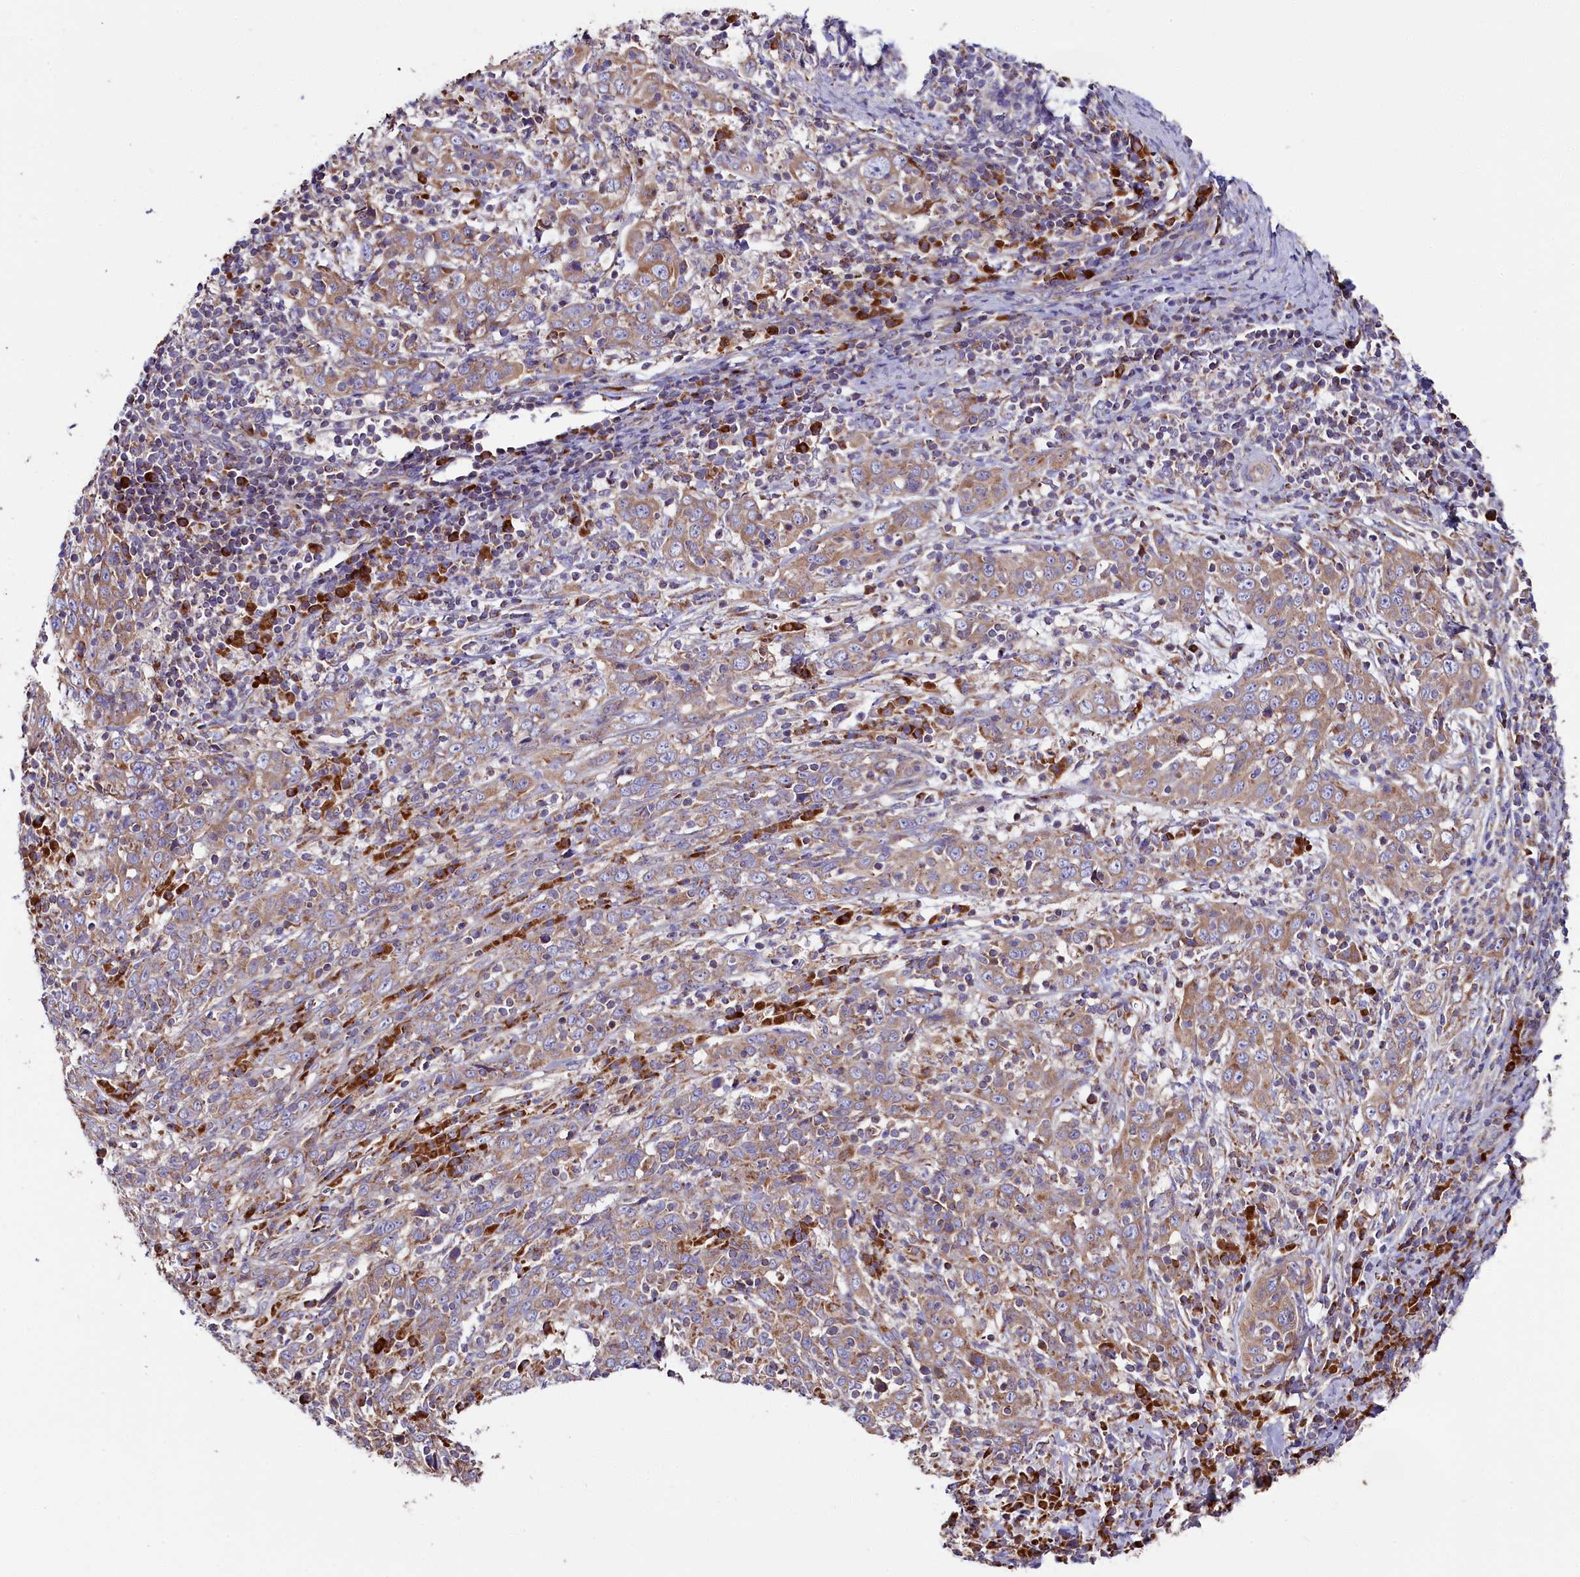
{"staining": {"intensity": "weak", "quantity": ">75%", "location": "cytoplasmic/membranous"}, "tissue": "cervical cancer", "cell_type": "Tumor cells", "image_type": "cancer", "snomed": [{"axis": "morphology", "description": "Squamous cell carcinoma, NOS"}, {"axis": "topography", "description": "Cervix"}], "caption": "Human cervical cancer (squamous cell carcinoma) stained with a brown dye exhibits weak cytoplasmic/membranous positive staining in approximately >75% of tumor cells.", "gene": "ZSWIM1", "patient": {"sex": "female", "age": 46}}